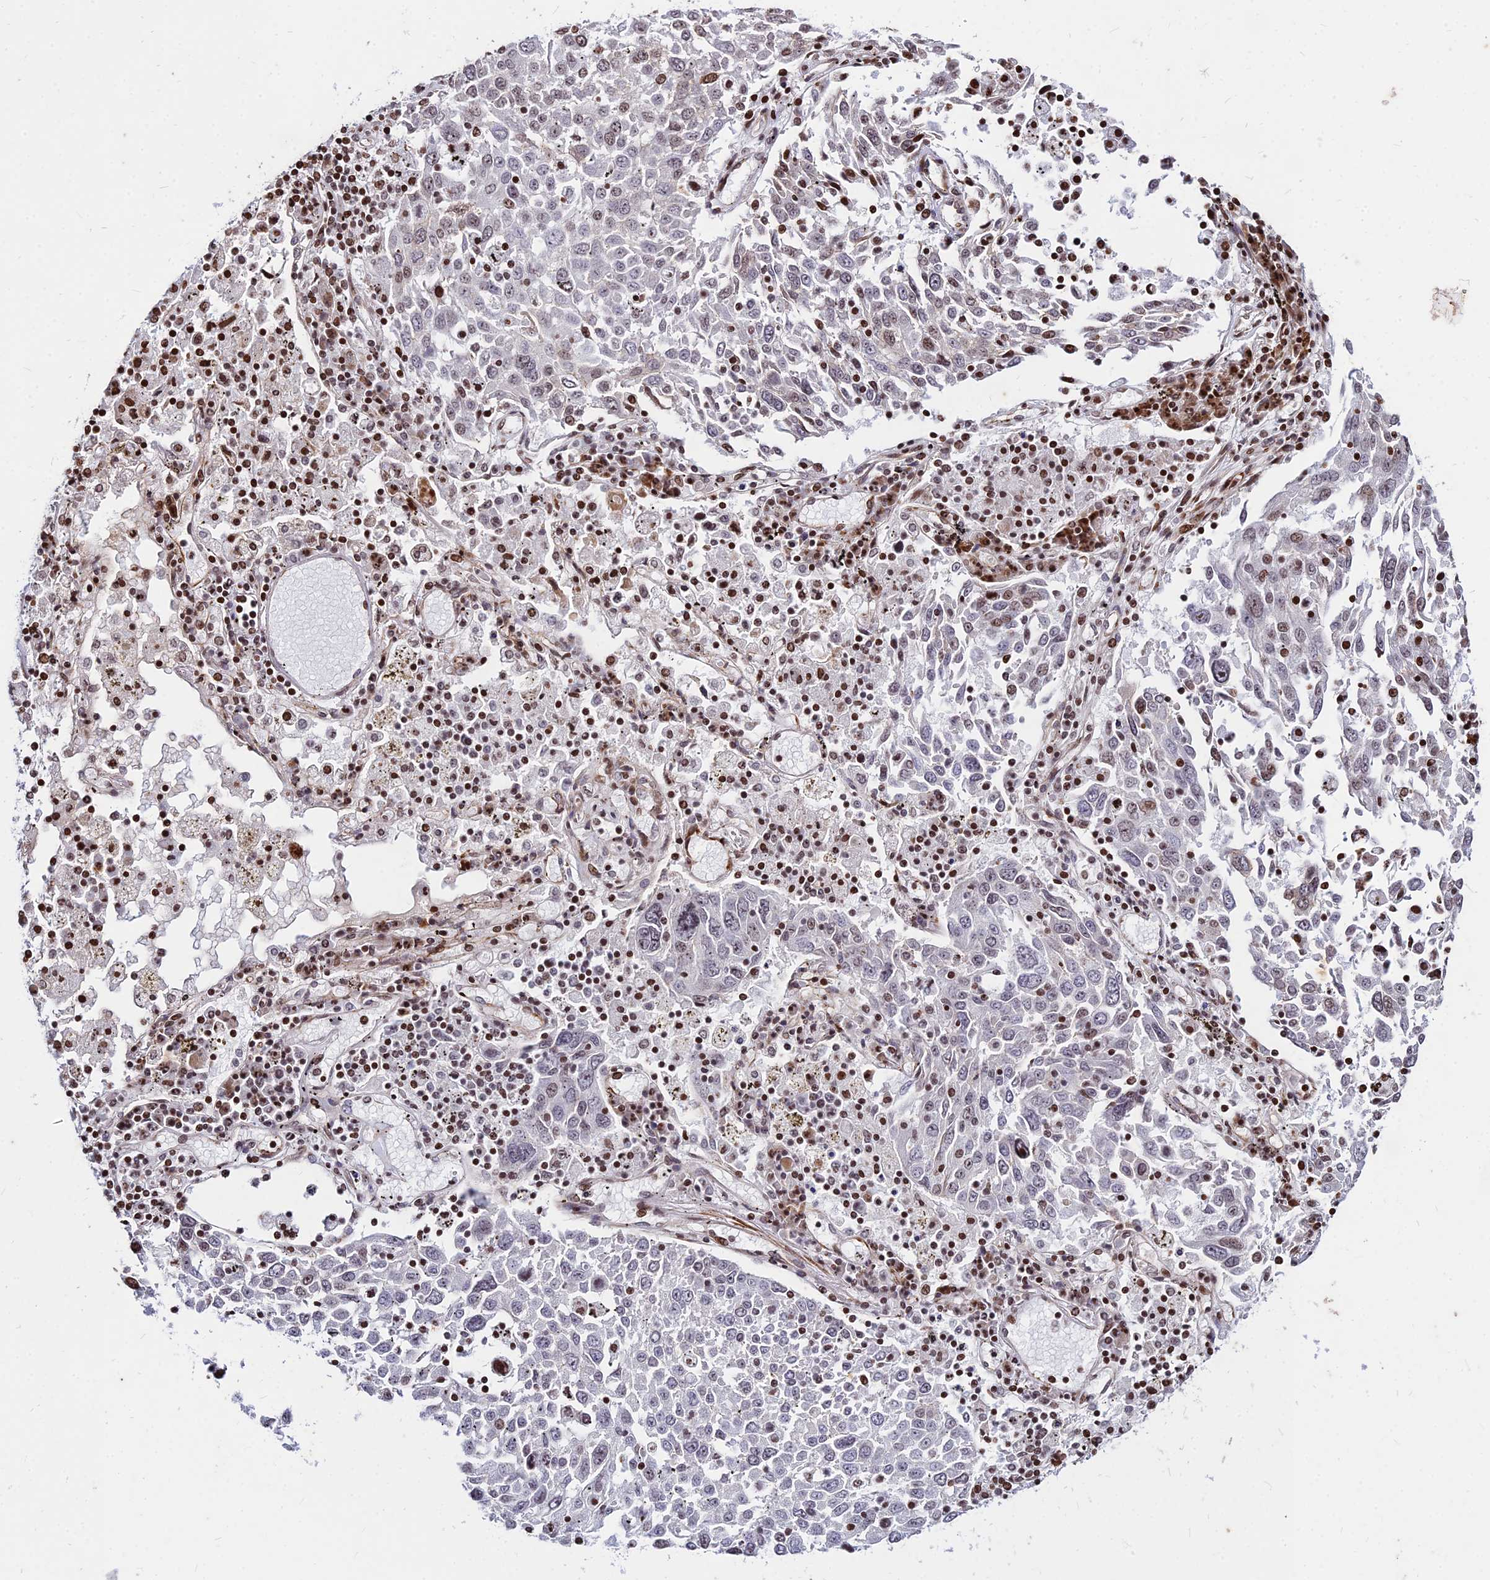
{"staining": {"intensity": "weak", "quantity": "<25%", "location": "nuclear"}, "tissue": "lung cancer", "cell_type": "Tumor cells", "image_type": "cancer", "snomed": [{"axis": "morphology", "description": "Squamous cell carcinoma, NOS"}, {"axis": "topography", "description": "Lung"}], "caption": "This is an immunohistochemistry (IHC) photomicrograph of human lung cancer. There is no expression in tumor cells.", "gene": "NYAP2", "patient": {"sex": "male", "age": 65}}